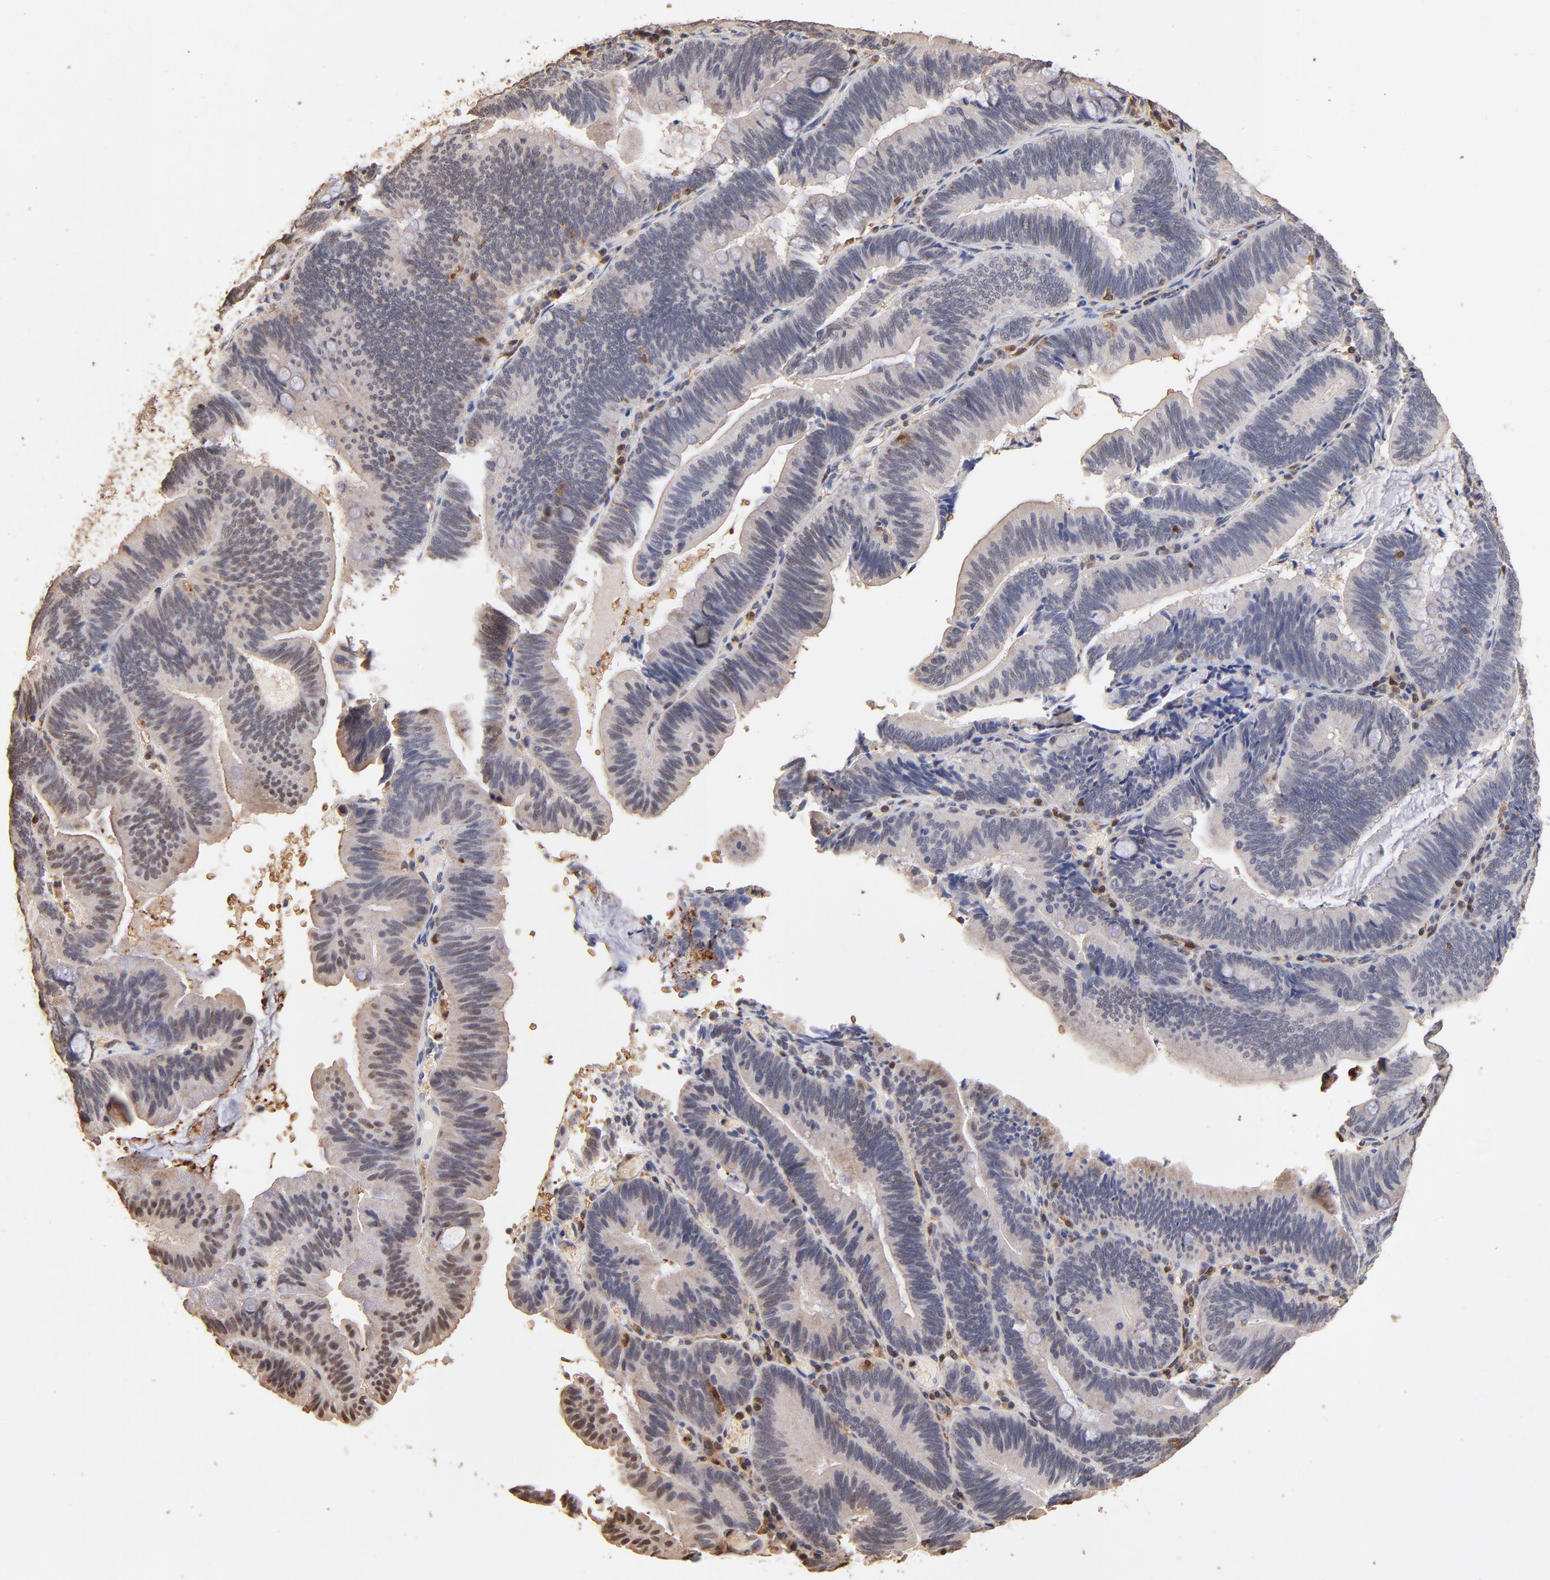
{"staining": {"intensity": "weak", "quantity": "25%-75%", "location": "nuclear"}, "tissue": "pancreatic cancer", "cell_type": "Tumor cells", "image_type": "cancer", "snomed": [{"axis": "morphology", "description": "Adenocarcinoma, NOS"}, {"axis": "topography", "description": "Pancreas"}], "caption": "The histopathology image shows a brown stain indicating the presence of a protein in the nuclear of tumor cells in pancreatic adenocarcinoma.", "gene": "CASP1", "patient": {"sex": "male", "age": 82}}